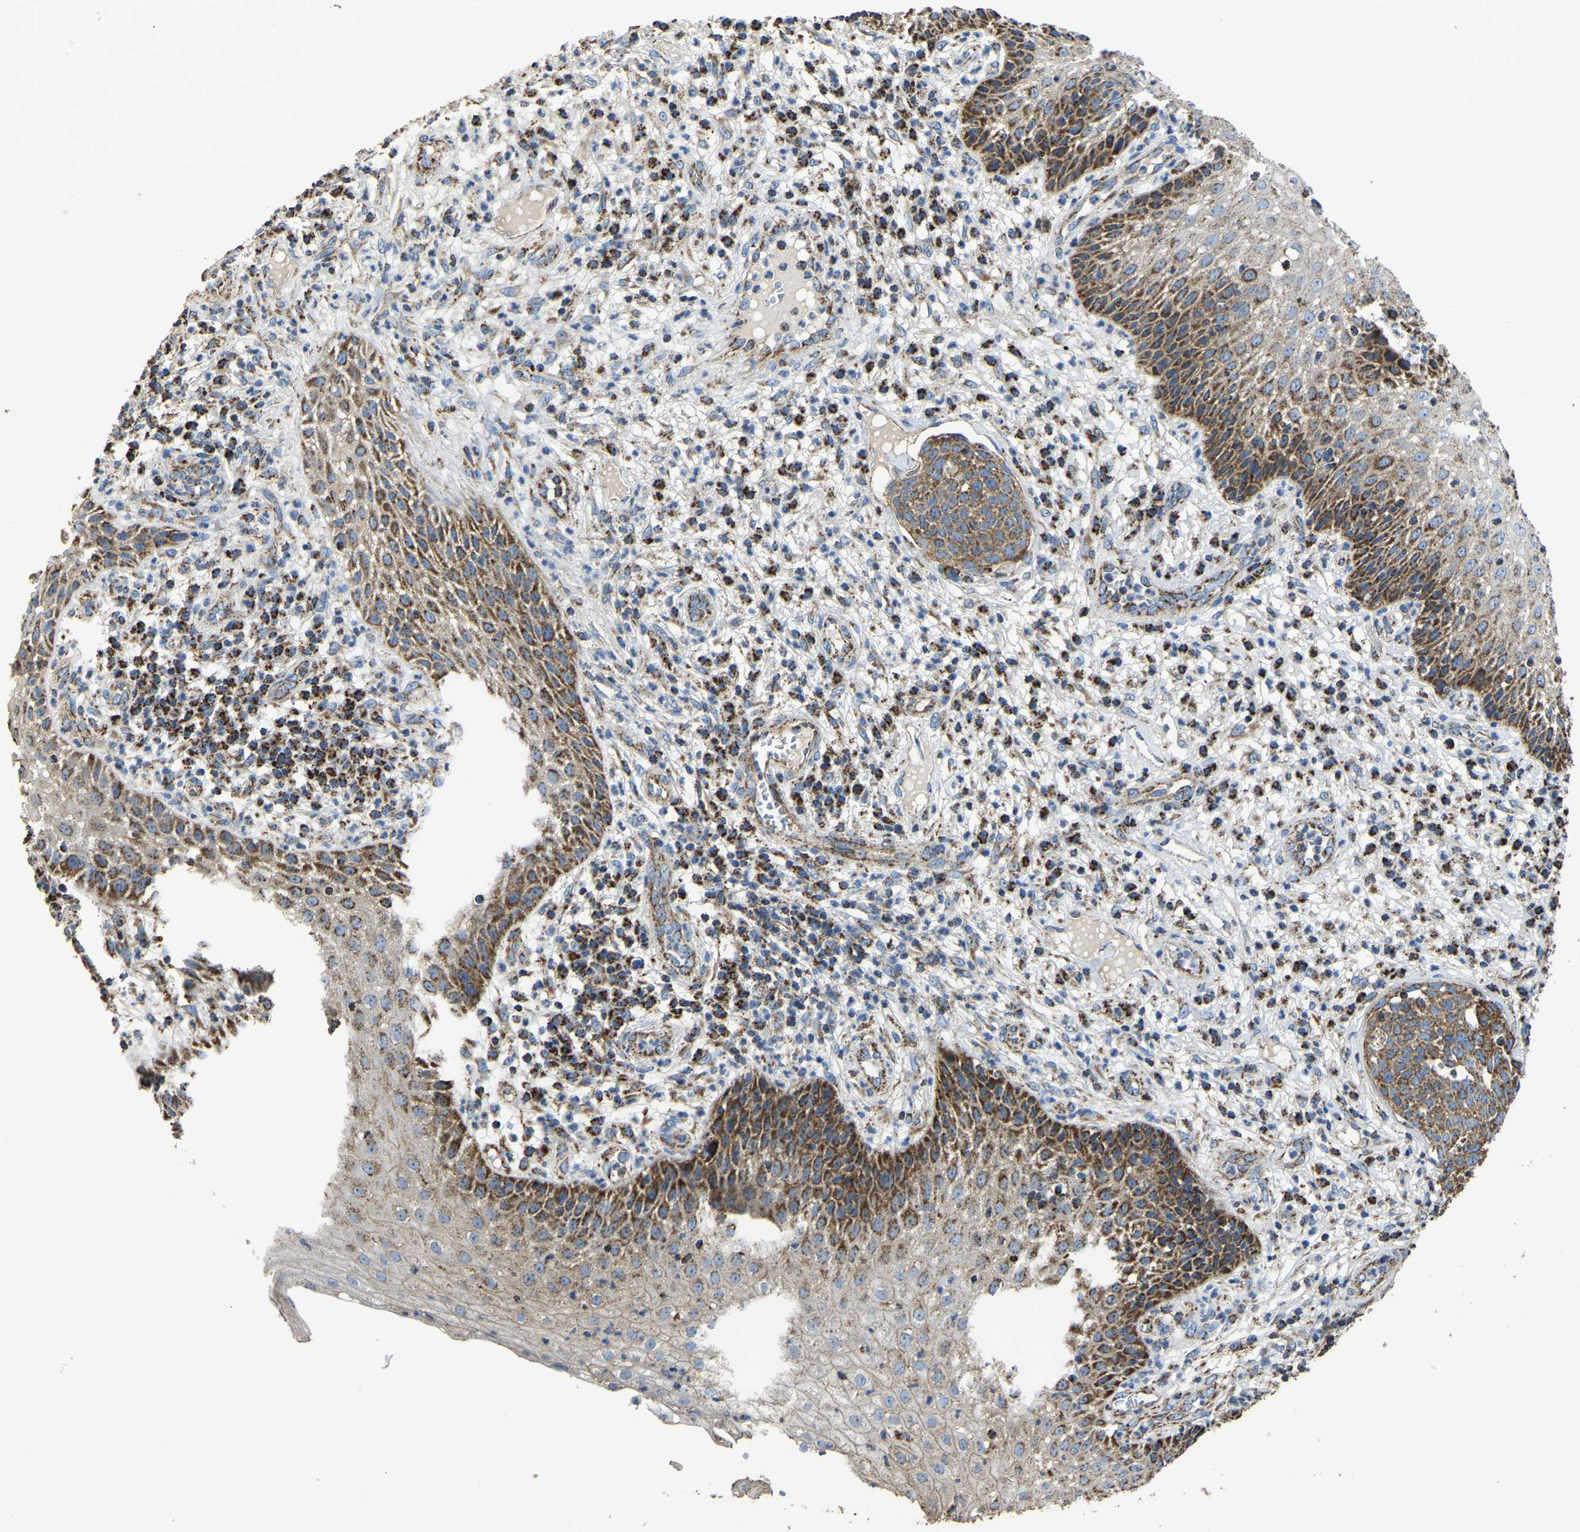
{"staining": {"intensity": "moderate", "quantity": ">75%", "location": "cytoplasmic/membranous"}, "tissue": "cervical cancer", "cell_type": "Tumor cells", "image_type": "cancer", "snomed": [{"axis": "morphology", "description": "Squamous cell carcinoma, NOS"}, {"axis": "topography", "description": "Cervix"}], "caption": "Tumor cells exhibit moderate cytoplasmic/membranous staining in approximately >75% of cells in cervical squamous cell carcinoma. The staining was performed using DAB to visualize the protein expression in brown, while the nuclei were stained in blue with hematoxylin (Magnification: 20x).", "gene": "ETFA", "patient": {"sex": "female", "age": 34}}